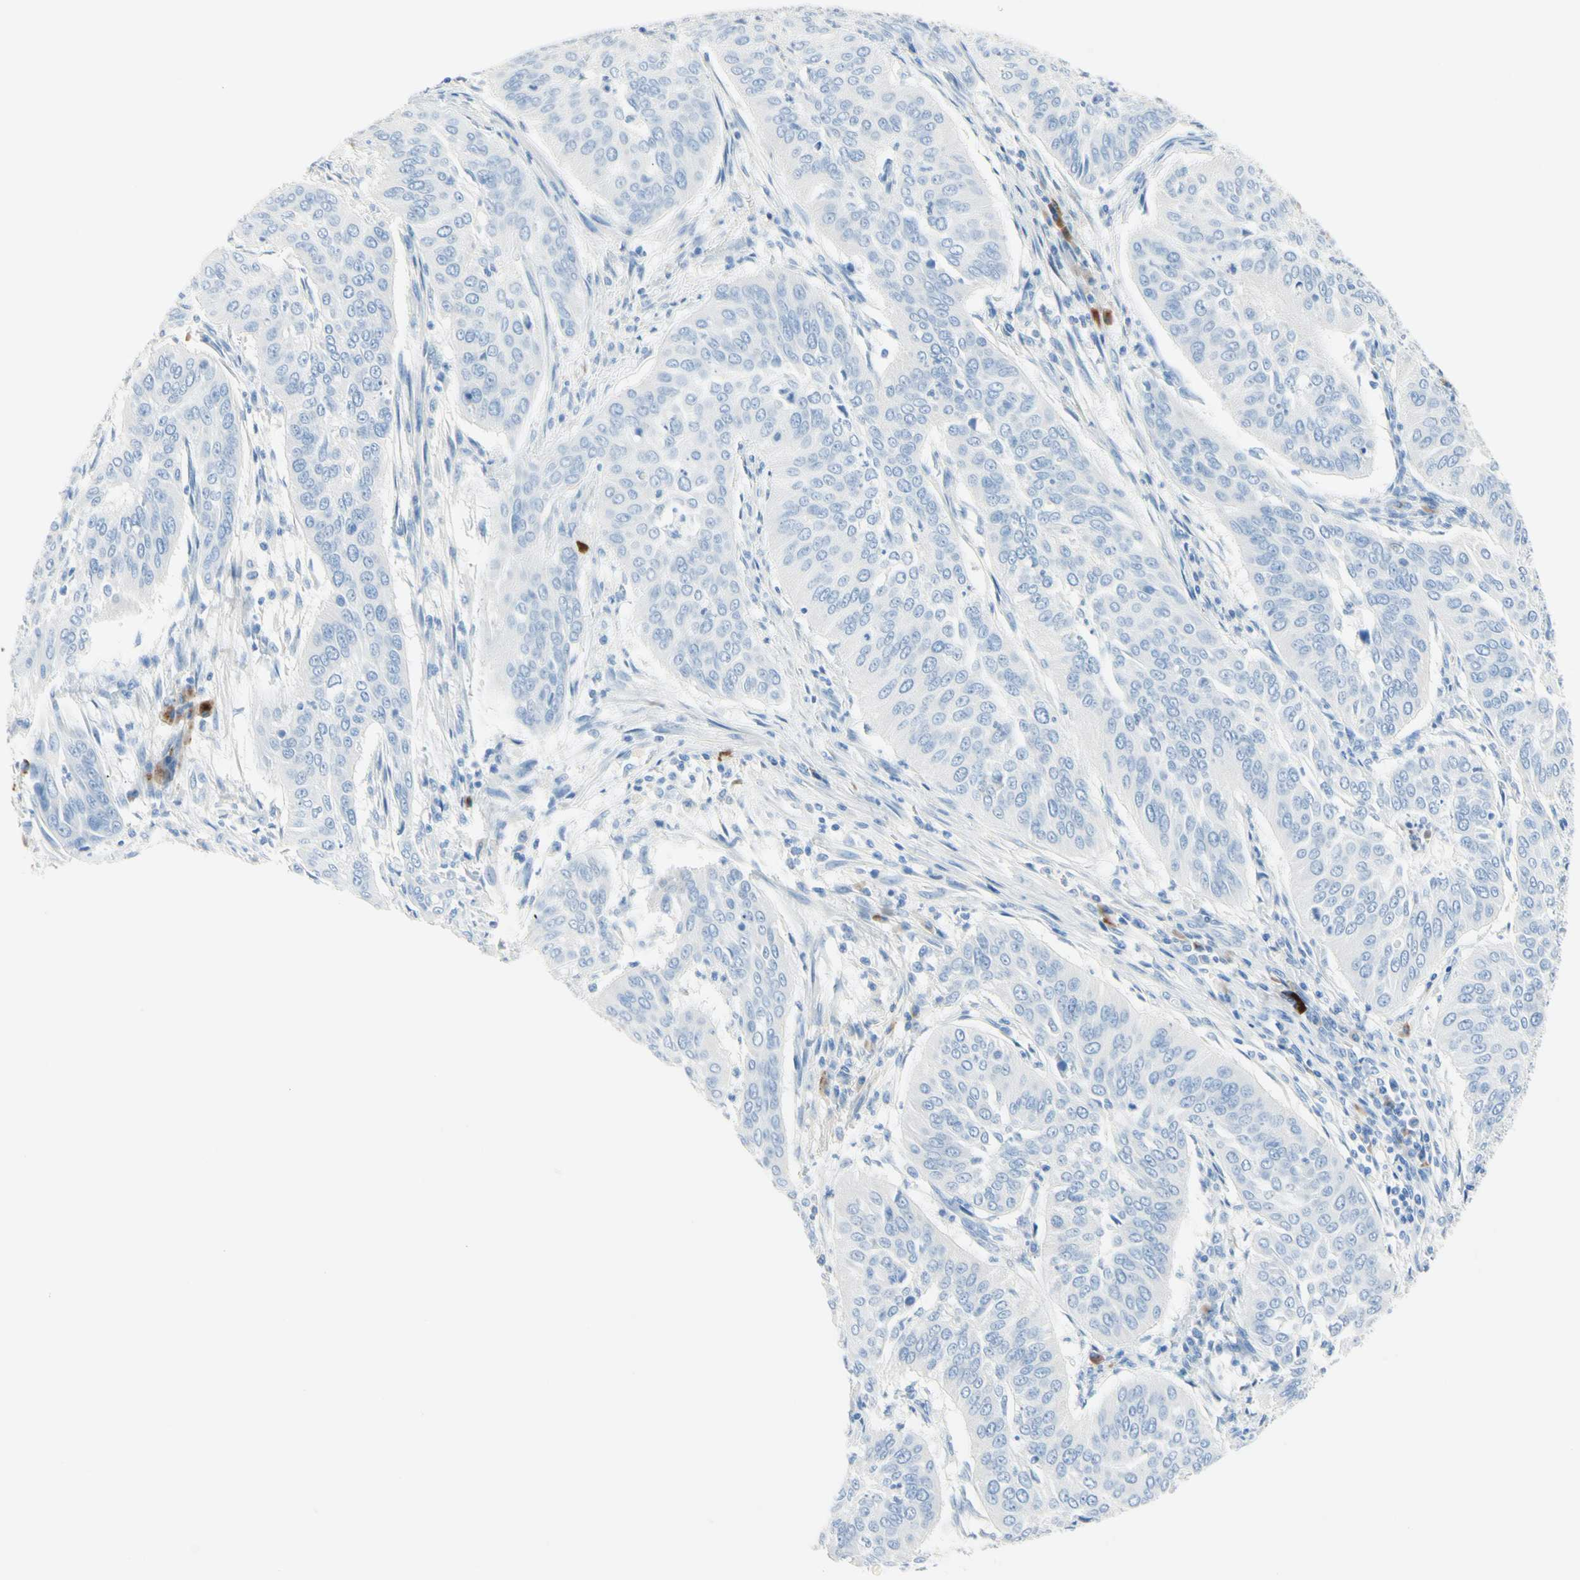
{"staining": {"intensity": "negative", "quantity": "none", "location": "none"}, "tissue": "cervical cancer", "cell_type": "Tumor cells", "image_type": "cancer", "snomed": [{"axis": "morphology", "description": "Normal tissue, NOS"}, {"axis": "morphology", "description": "Squamous cell carcinoma, NOS"}, {"axis": "topography", "description": "Cervix"}], "caption": "Immunohistochemistry micrograph of squamous cell carcinoma (cervical) stained for a protein (brown), which reveals no expression in tumor cells.", "gene": "IL6ST", "patient": {"sex": "female", "age": 39}}